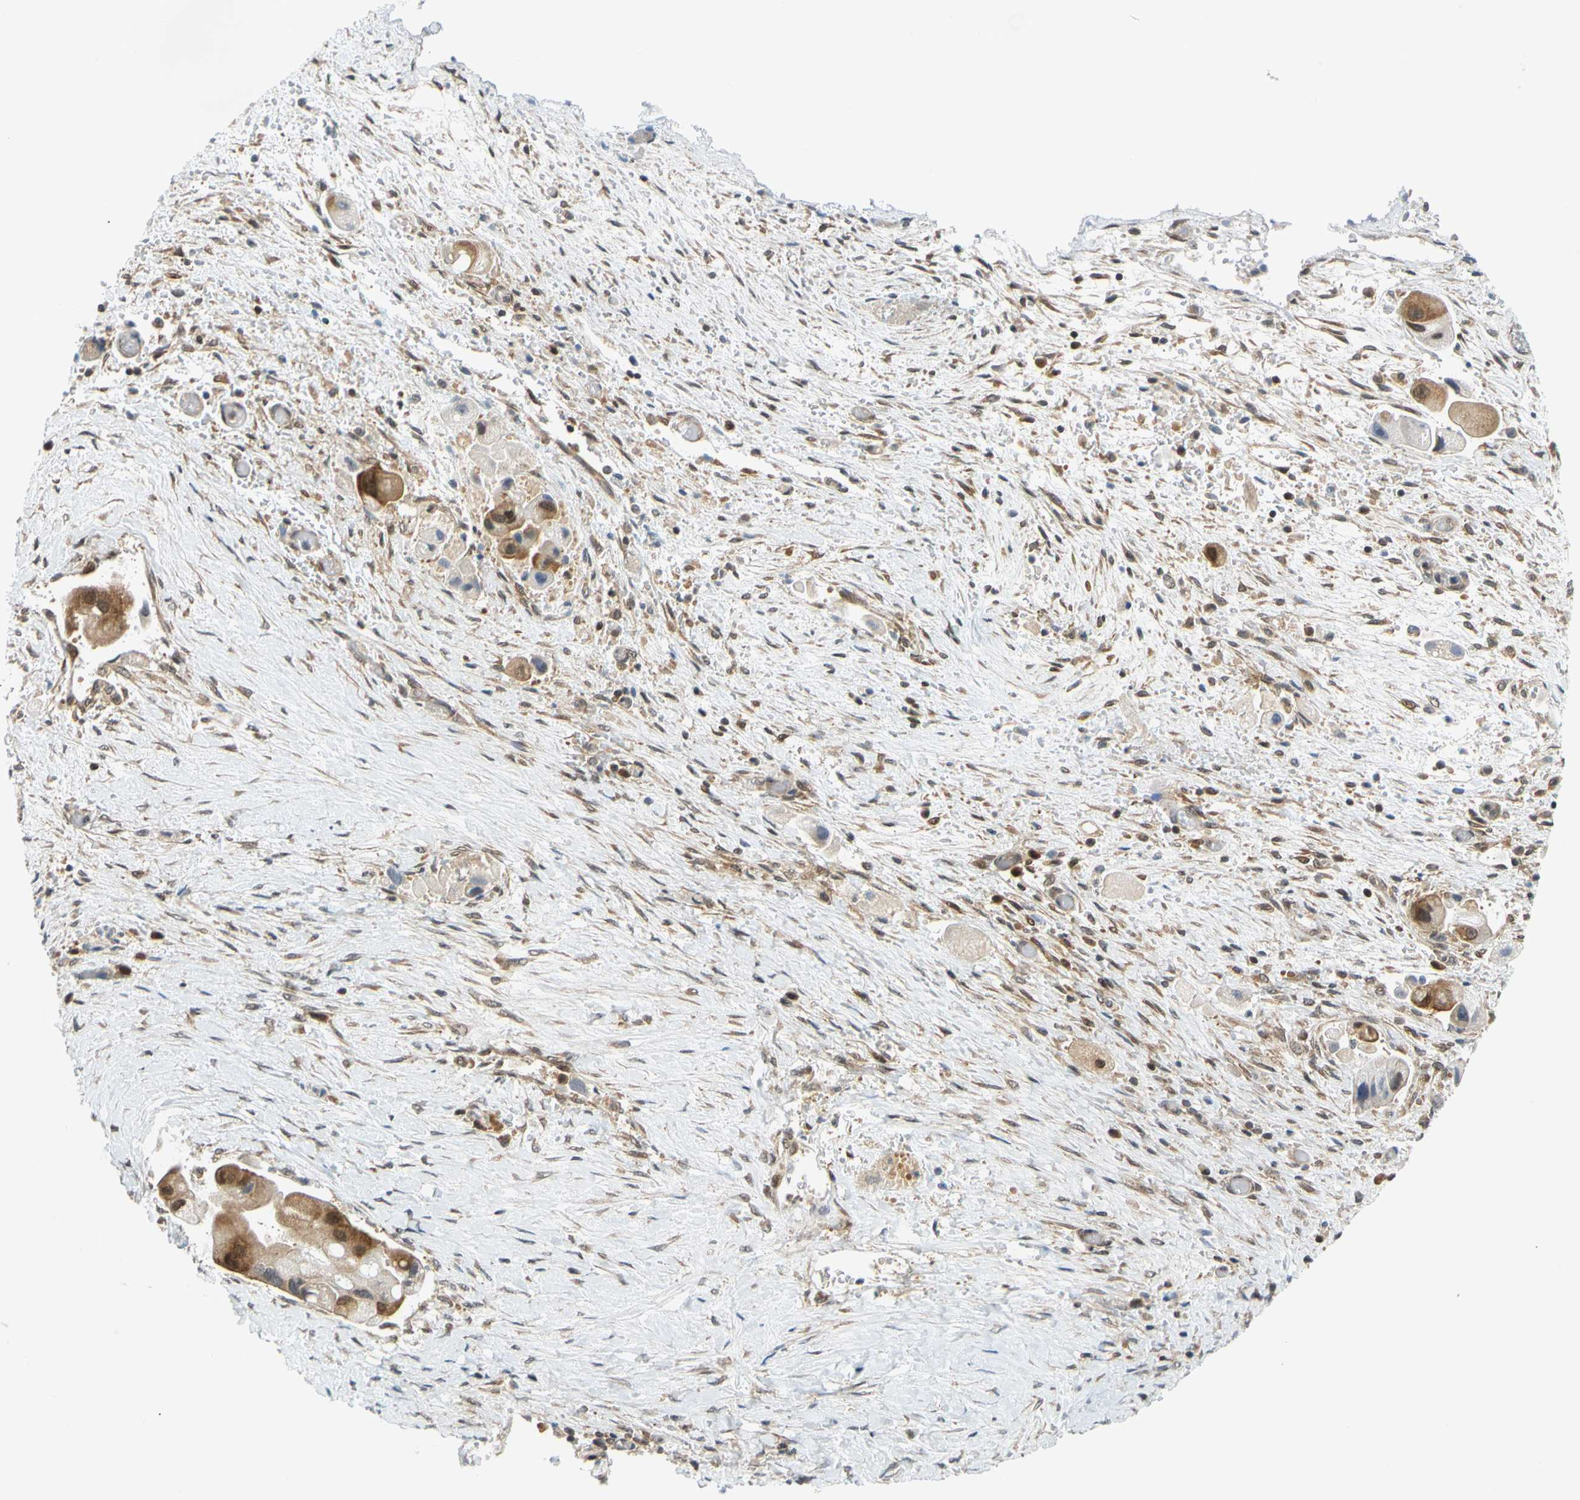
{"staining": {"intensity": "moderate", "quantity": ">75%", "location": "cytoplasmic/membranous"}, "tissue": "liver cancer", "cell_type": "Tumor cells", "image_type": "cancer", "snomed": [{"axis": "morphology", "description": "Normal tissue, NOS"}, {"axis": "morphology", "description": "Cholangiocarcinoma"}, {"axis": "topography", "description": "Liver"}, {"axis": "topography", "description": "Peripheral nerve tissue"}], "caption": "Liver cholangiocarcinoma was stained to show a protein in brown. There is medium levels of moderate cytoplasmic/membranous expression in approximately >75% of tumor cells.", "gene": "MAPK9", "patient": {"sex": "male", "age": 50}}